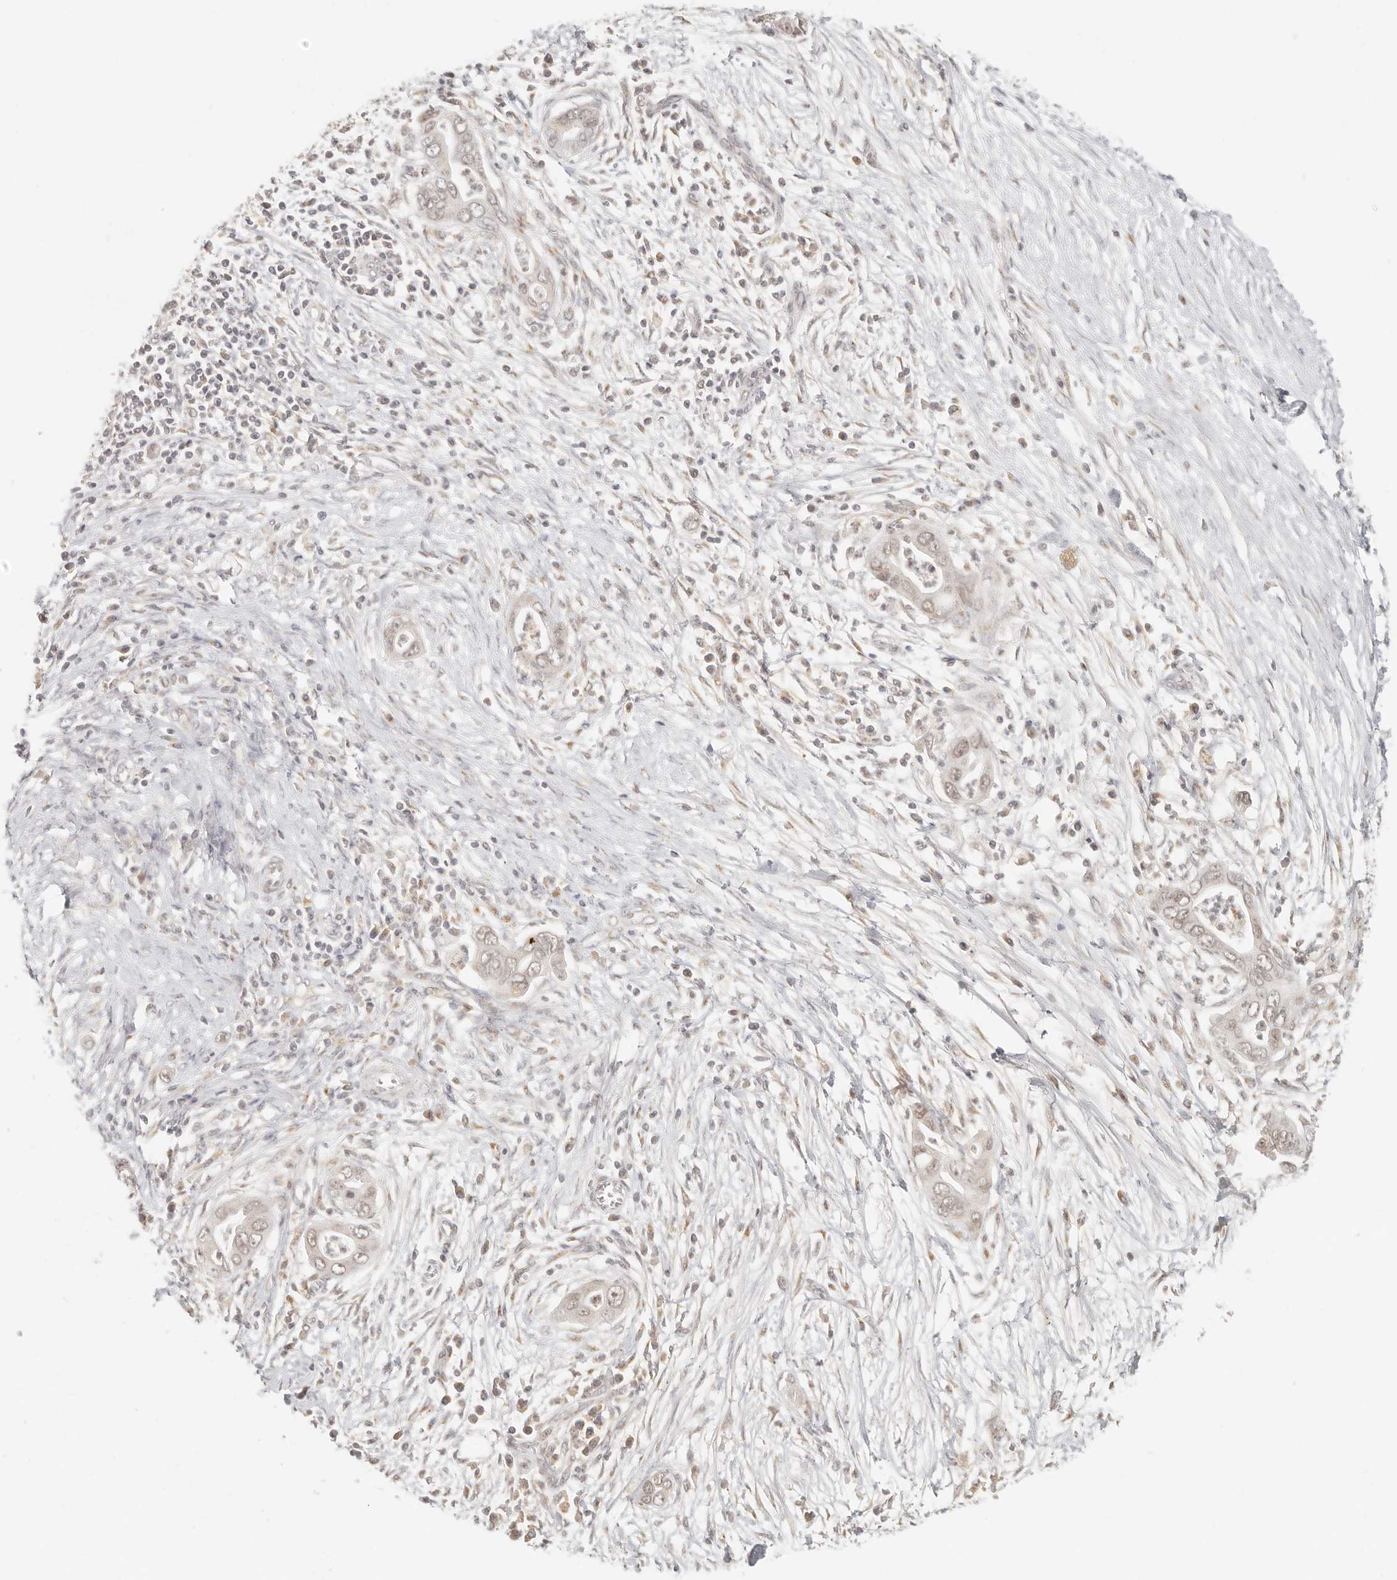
{"staining": {"intensity": "weak", "quantity": "25%-75%", "location": "nuclear"}, "tissue": "pancreatic cancer", "cell_type": "Tumor cells", "image_type": "cancer", "snomed": [{"axis": "morphology", "description": "Adenocarcinoma, NOS"}, {"axis": "topography", "description": "Pancreas"}], "caption": "Immunohistochemistry image of human pancreatic cancer (adenocarcinoma) stained for a protein (brown), which demonstrates low levels of weak nuclear positivity in about 25%-75% of tumor cells.", "gene": "INTS11", "patient": {"sex": "male", "age": 75}}